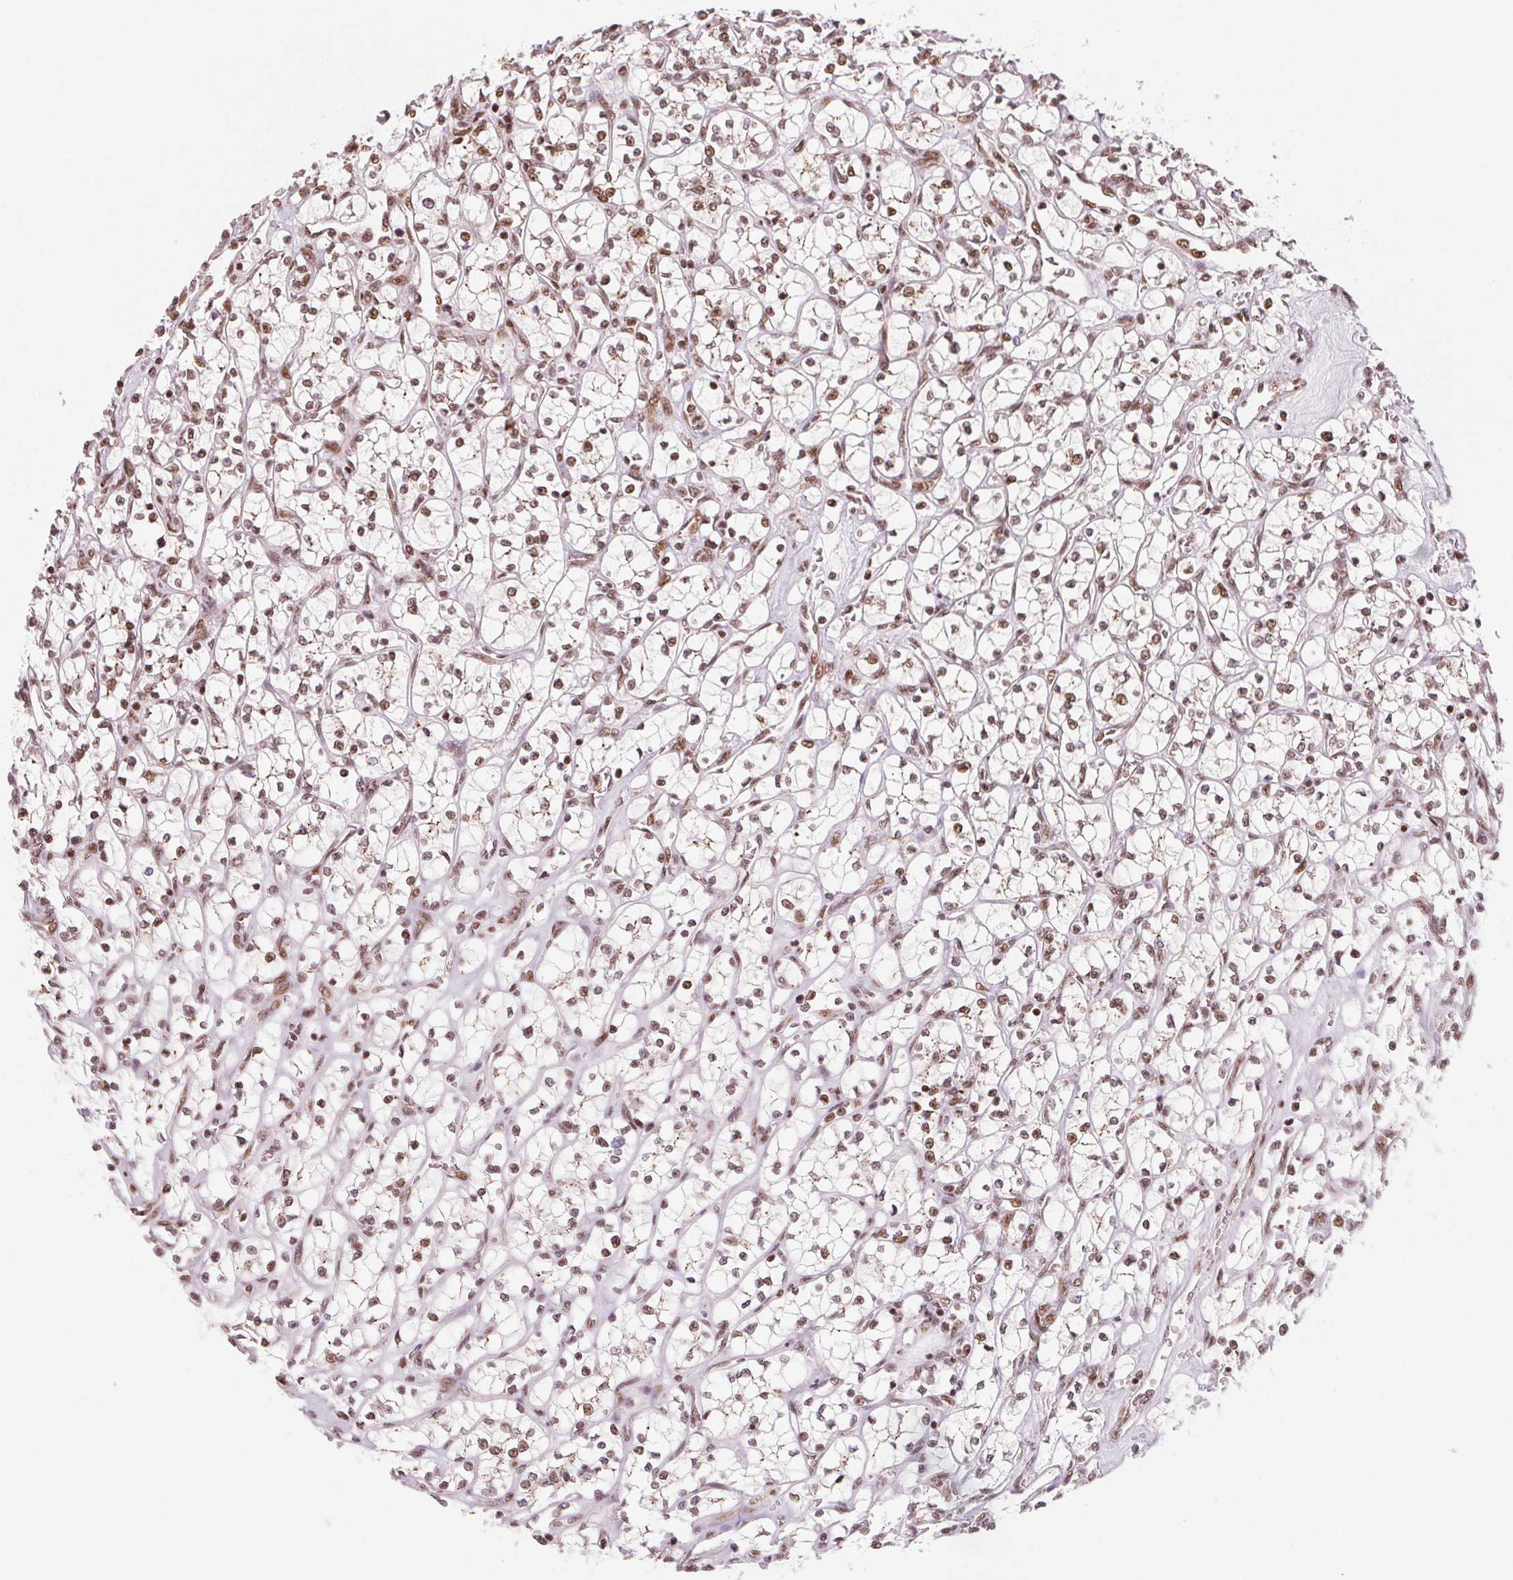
{"staining": {"intensity": "weak", "quantity": ">75%", "location": "nuclear"}, "tissue": "renal cancer", "cell_type": "Tumor cells", "image_type": "cancer", "snomed": [{"axis": "morphology", "description": "Adenocarcinoma, NOS"}, {"axis": "topography", "description": "Kidney"}], "caption": "An IHC image of tumor tissue is shown. Protein staining in brown labels weak nuclear positivity in renal cancer within tumor cells.", "gene": "TOPORS", "patient": {"sex": "female", "age": 64}}